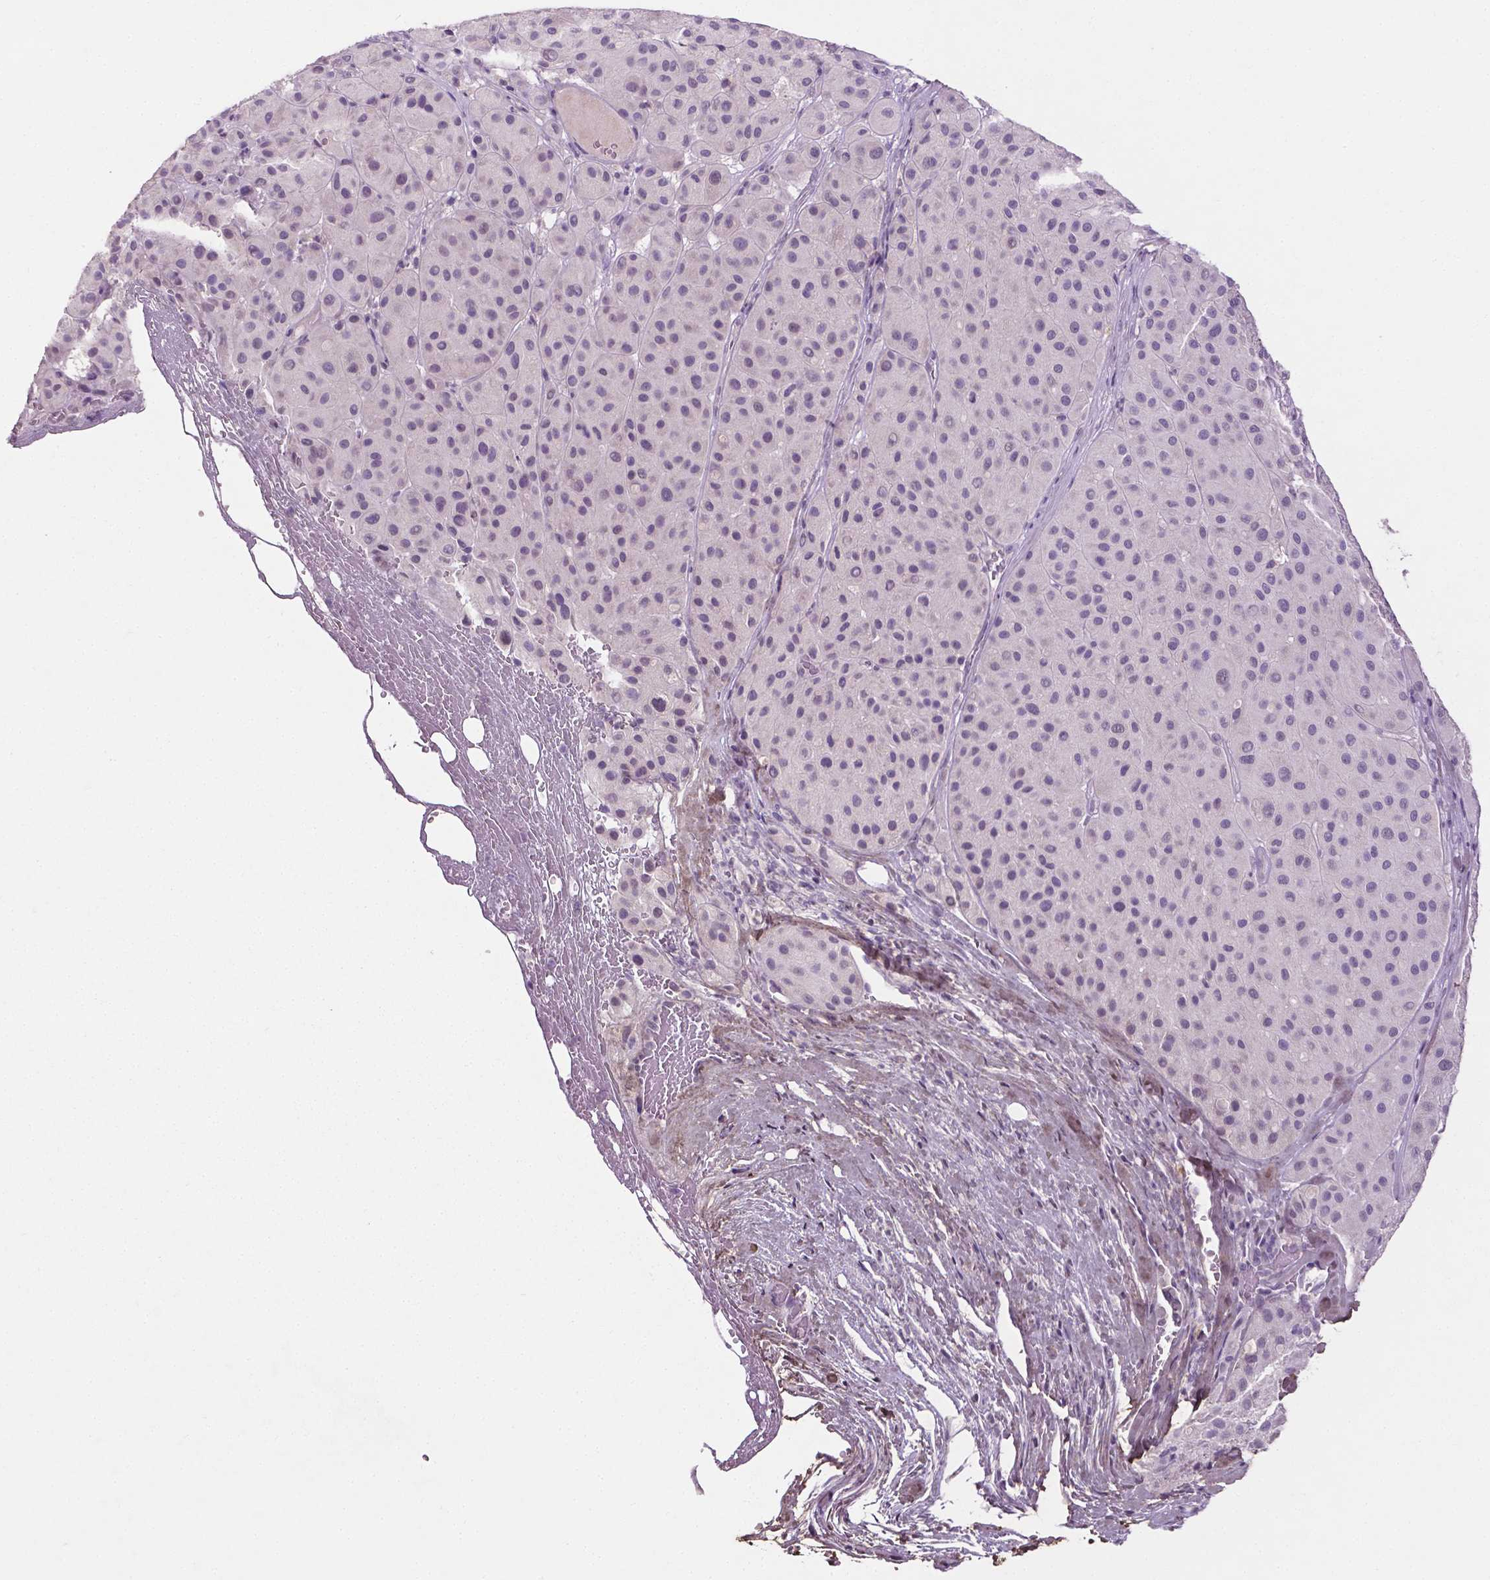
{"staining": {"intensity": "negative", "quantity": "none", "location": "none"}, "tissue": "melanoma", "cell_type": "Tumor cells", "image_type": "cancer", "snomed": [{"axis": "morphology", "description": "Malignant melanoma, Metastatic site"}, {"axis": "topography", "description": "Smooth muscle"}], "caption": "Immunohistochemistry of human malignant melanoma (metastatic site) shows no positivity in tumor cells.", "gene": "DLG2", "patient": {"sex": "male", "age": 41}}